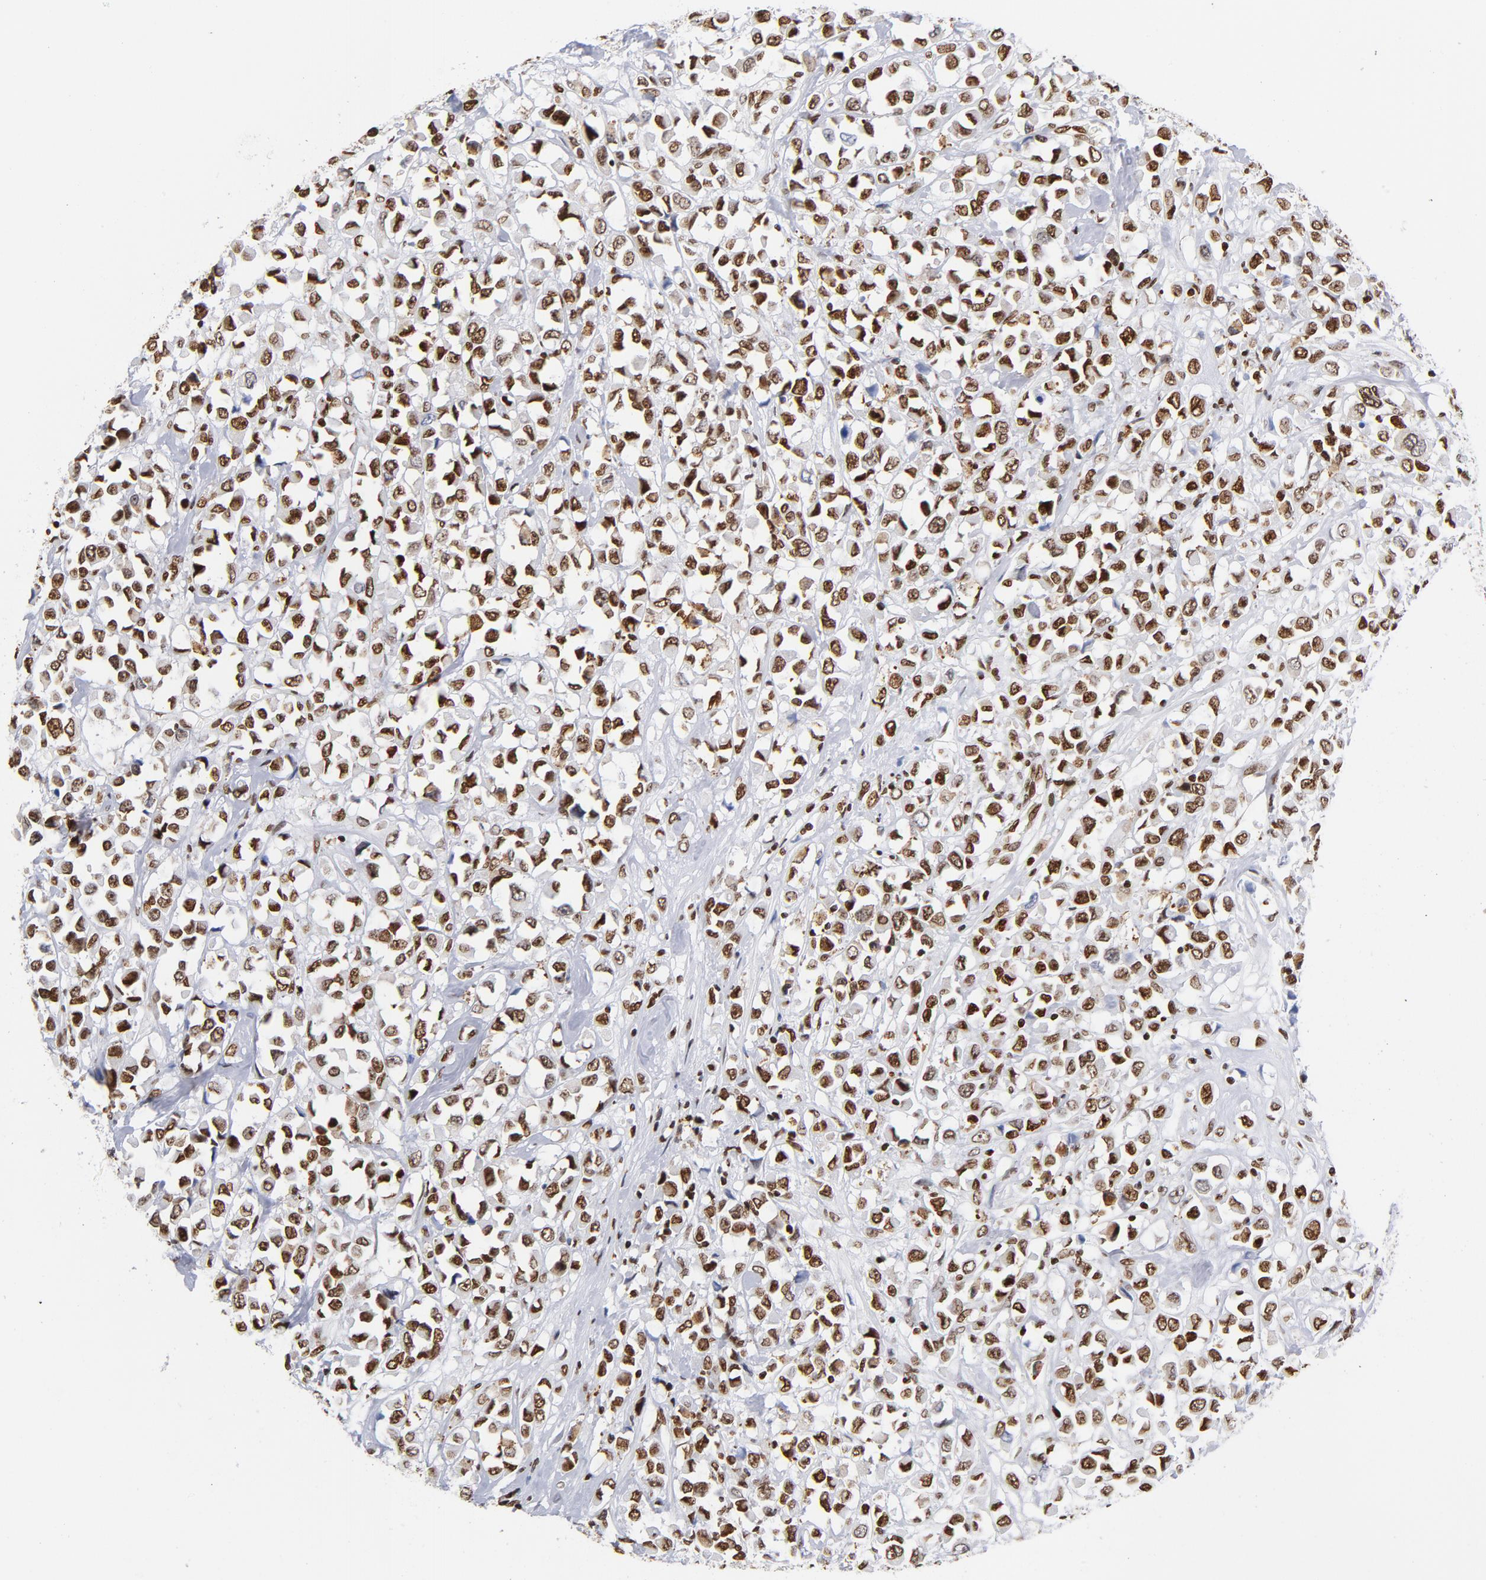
{"staining": {"intensity": "moderate", "quantity": ">75%", "location": "nuclear"}, "tissue": "breast cancer", "cell_type": "Tumor cells", "image_type": "cancer", "snomed": [{"axis": "morphology", "description": "Duct carcinoma"}, {"axis": "topography", "description": "Breast"}], "caption": "An immunohistochemistry micrograph of neoplastic tissue is shown. Protein staining in brown labels moderate nuclear positivity in infiltrating ductal carcinoma (breast) within tumor cells.", "gene": "TOP2B", "patient": {"sex": "female", "age": 61}}